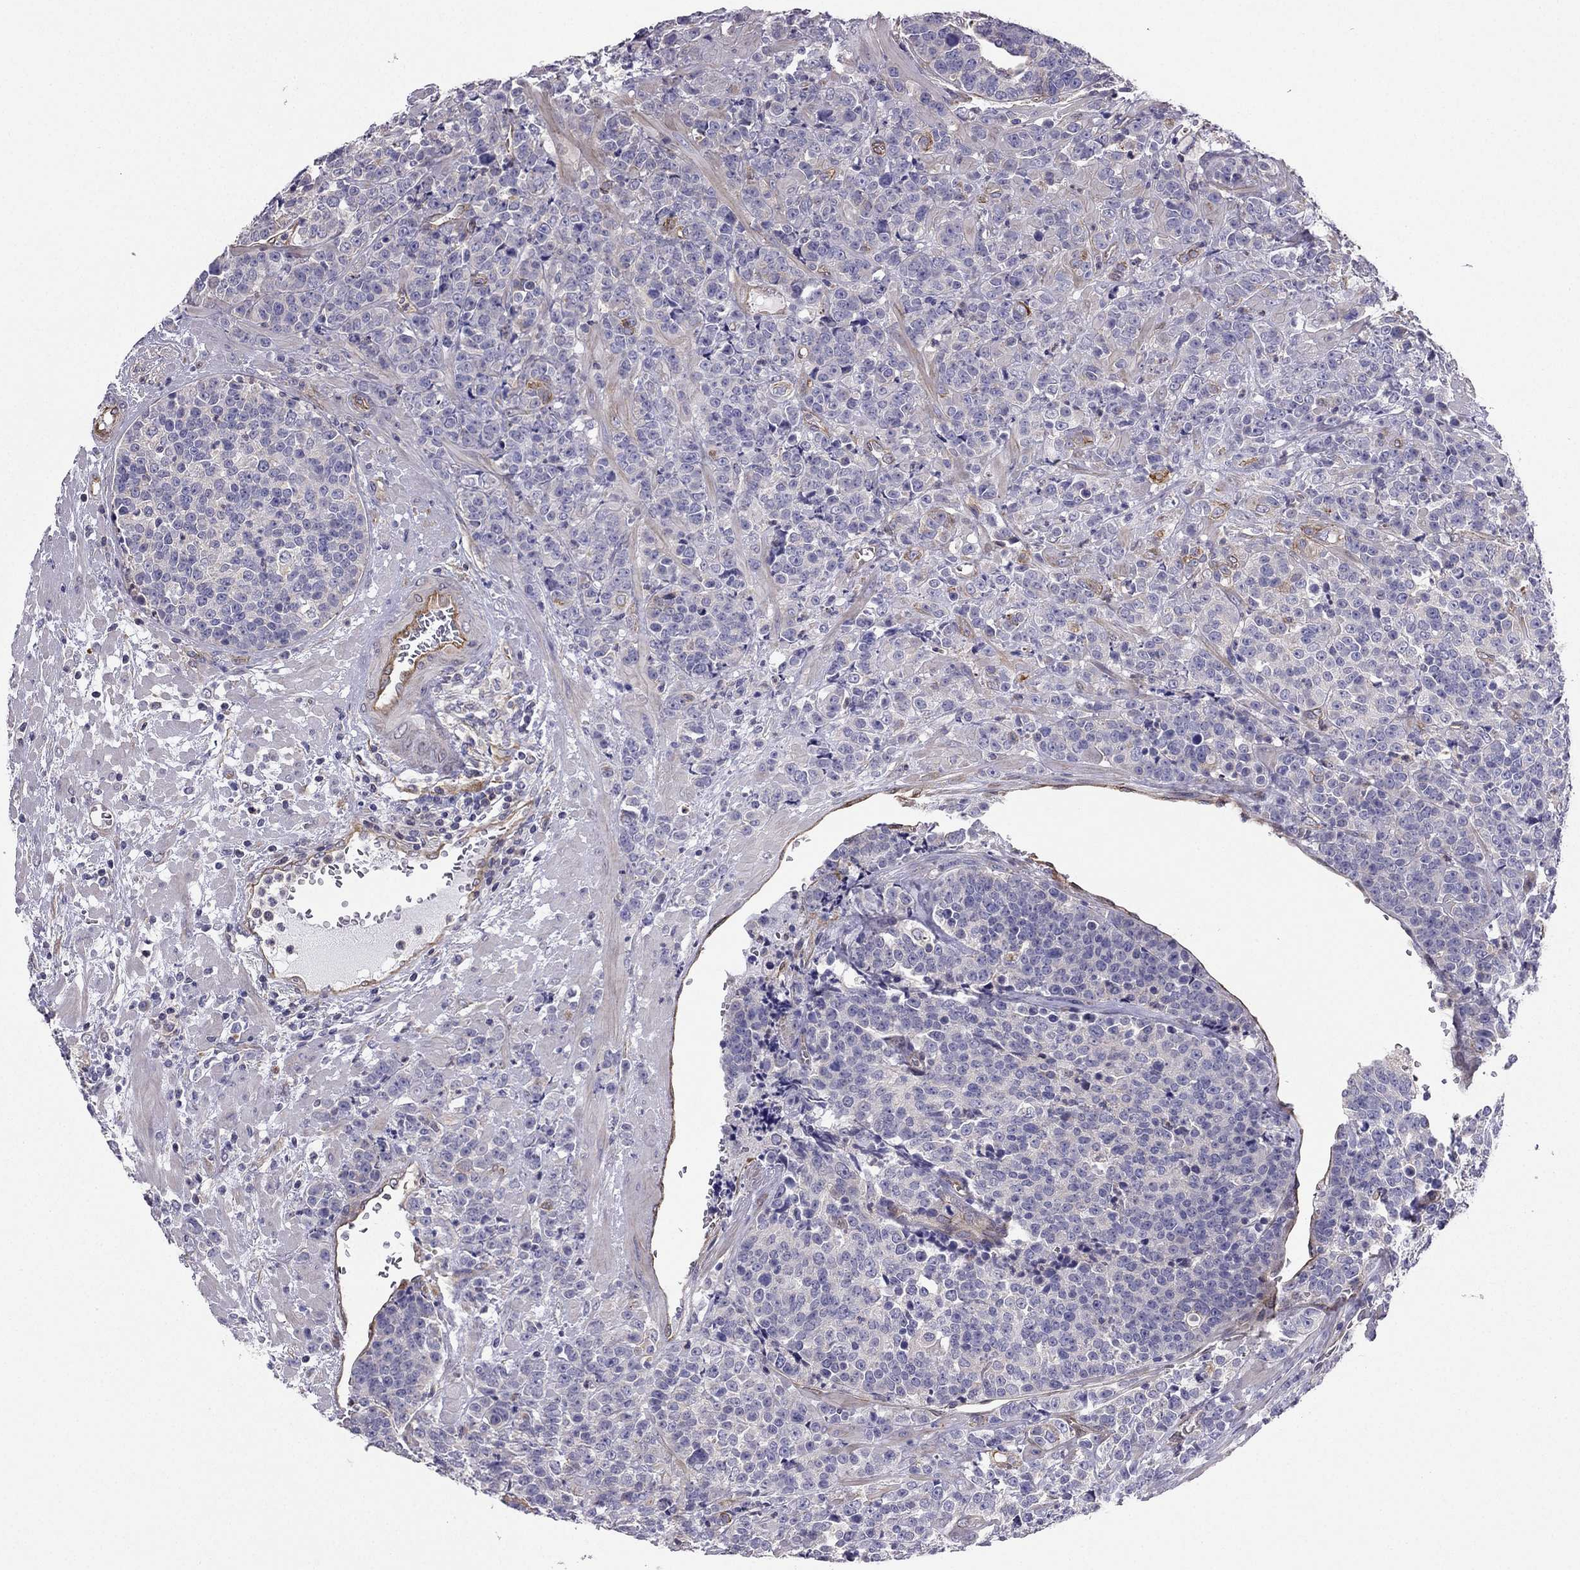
{"staining": {"intensity": "negative", "quantity": "none", "location": "none"}, "tissue": "prostate cancer", "cell_type": "Tumor cells", "image_type": "cancer", "snomed": [{"axis": "morphology", "description": "Adenocarcinoma, NOS"}, {"axis": "topography", "description": "Prostate"}], "caption": "DAB (3,3'-diaminobenzidine) immunohistochemical staining of prostate cancer (adenocarcinoma) displays no significant staining in tumor cells.", "gene": "ENOX1", "patient": {"sex": "male", "age": 67}}